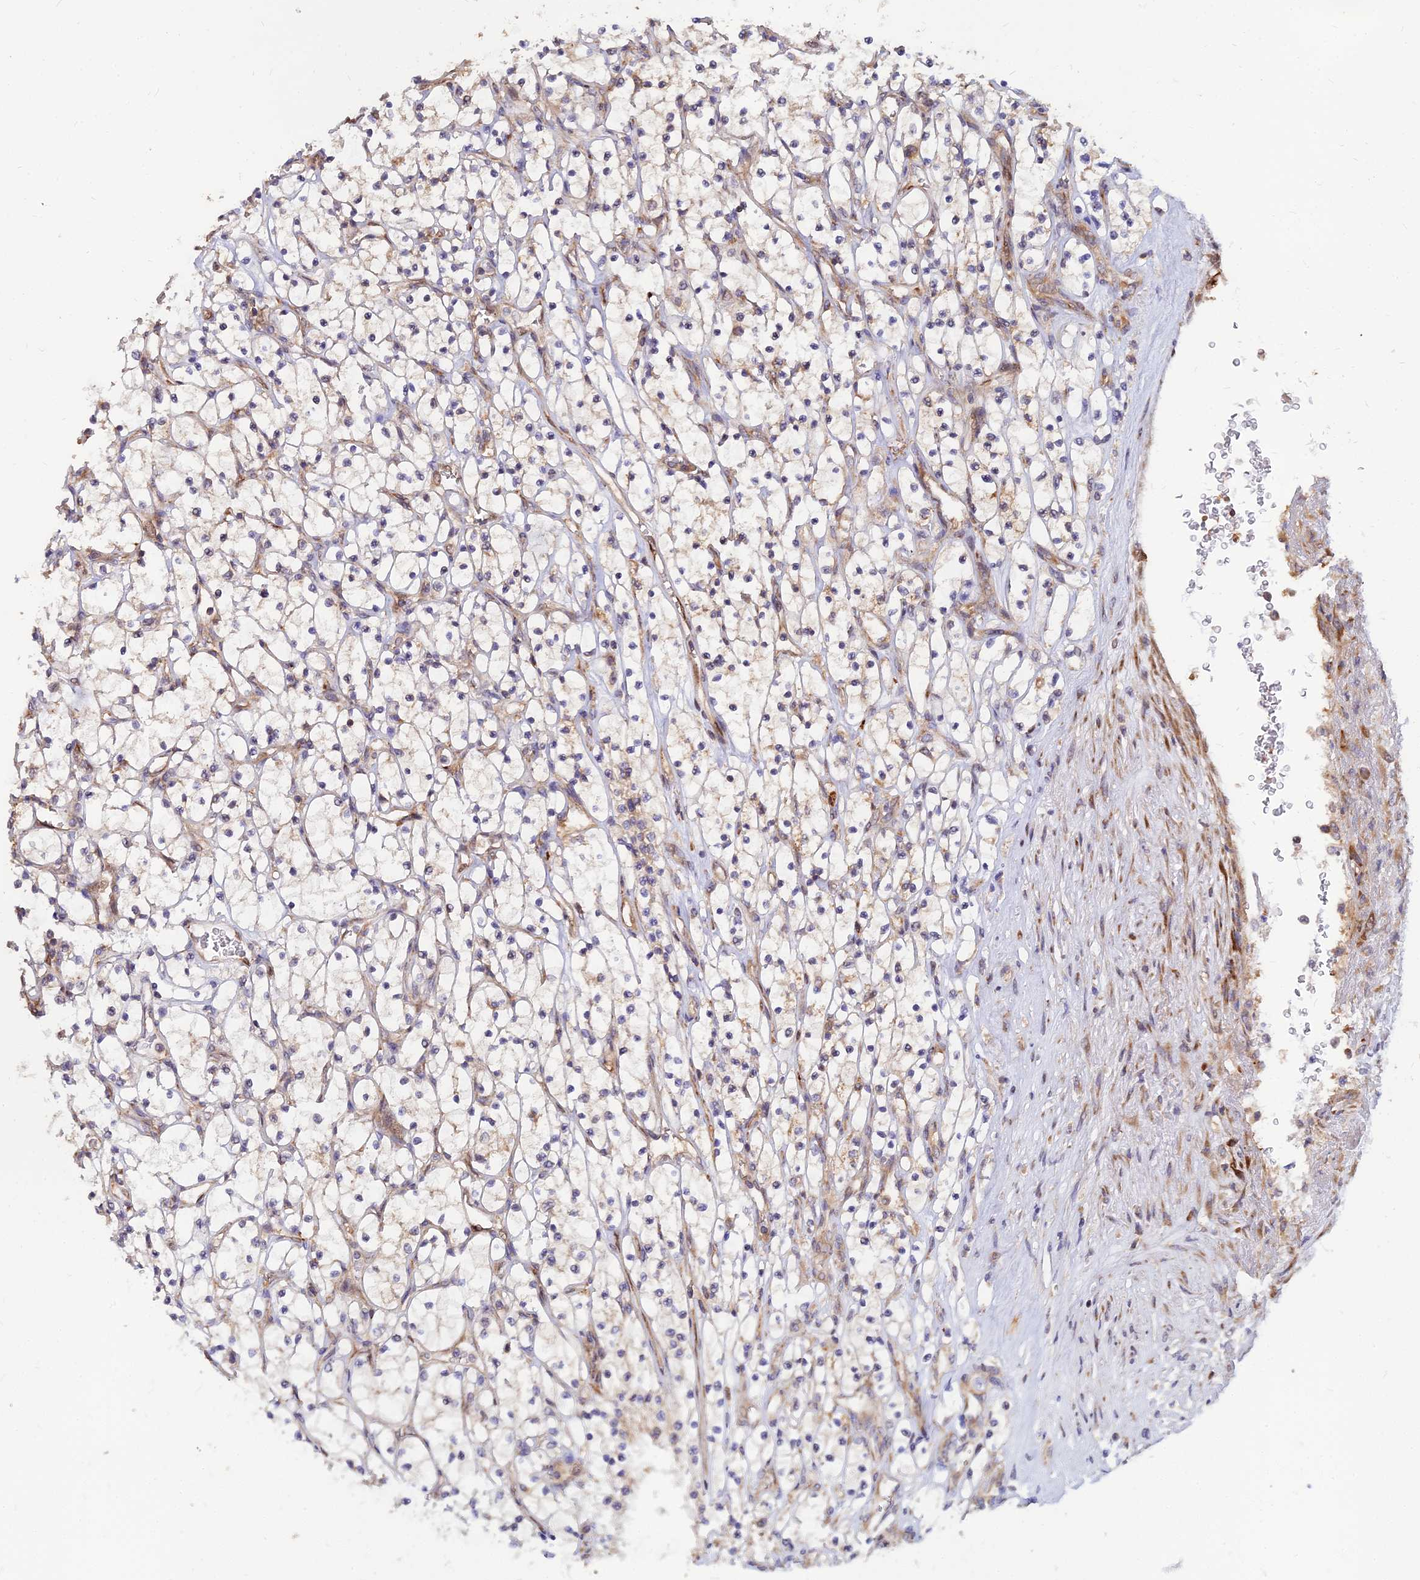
{"staining": {"intensity": "weak", "quantity": "25%-75%", "location": "cytoplasmic/membranous"}, "tissue": "renal cancer", "cell_type": "Tumor cells", "image_type": "cancer", "snomed": [{"axis": "morphology", "description": "Adenocarcinoma, NOS"}, {"axis": "topography", "description": "Kidney"}], "caption": "DAB immunohistochemical staining of human renal cancer (adenocarcinoma) demonstrates weak cytoplasmic/membranous protein positivity in about 25%-75% of tumor cells. (brown staining indicates protein expression, while blue staining denotes nuclei).", "gene": "CCT6B", "patient": {"sex": "female", "age": 69}}